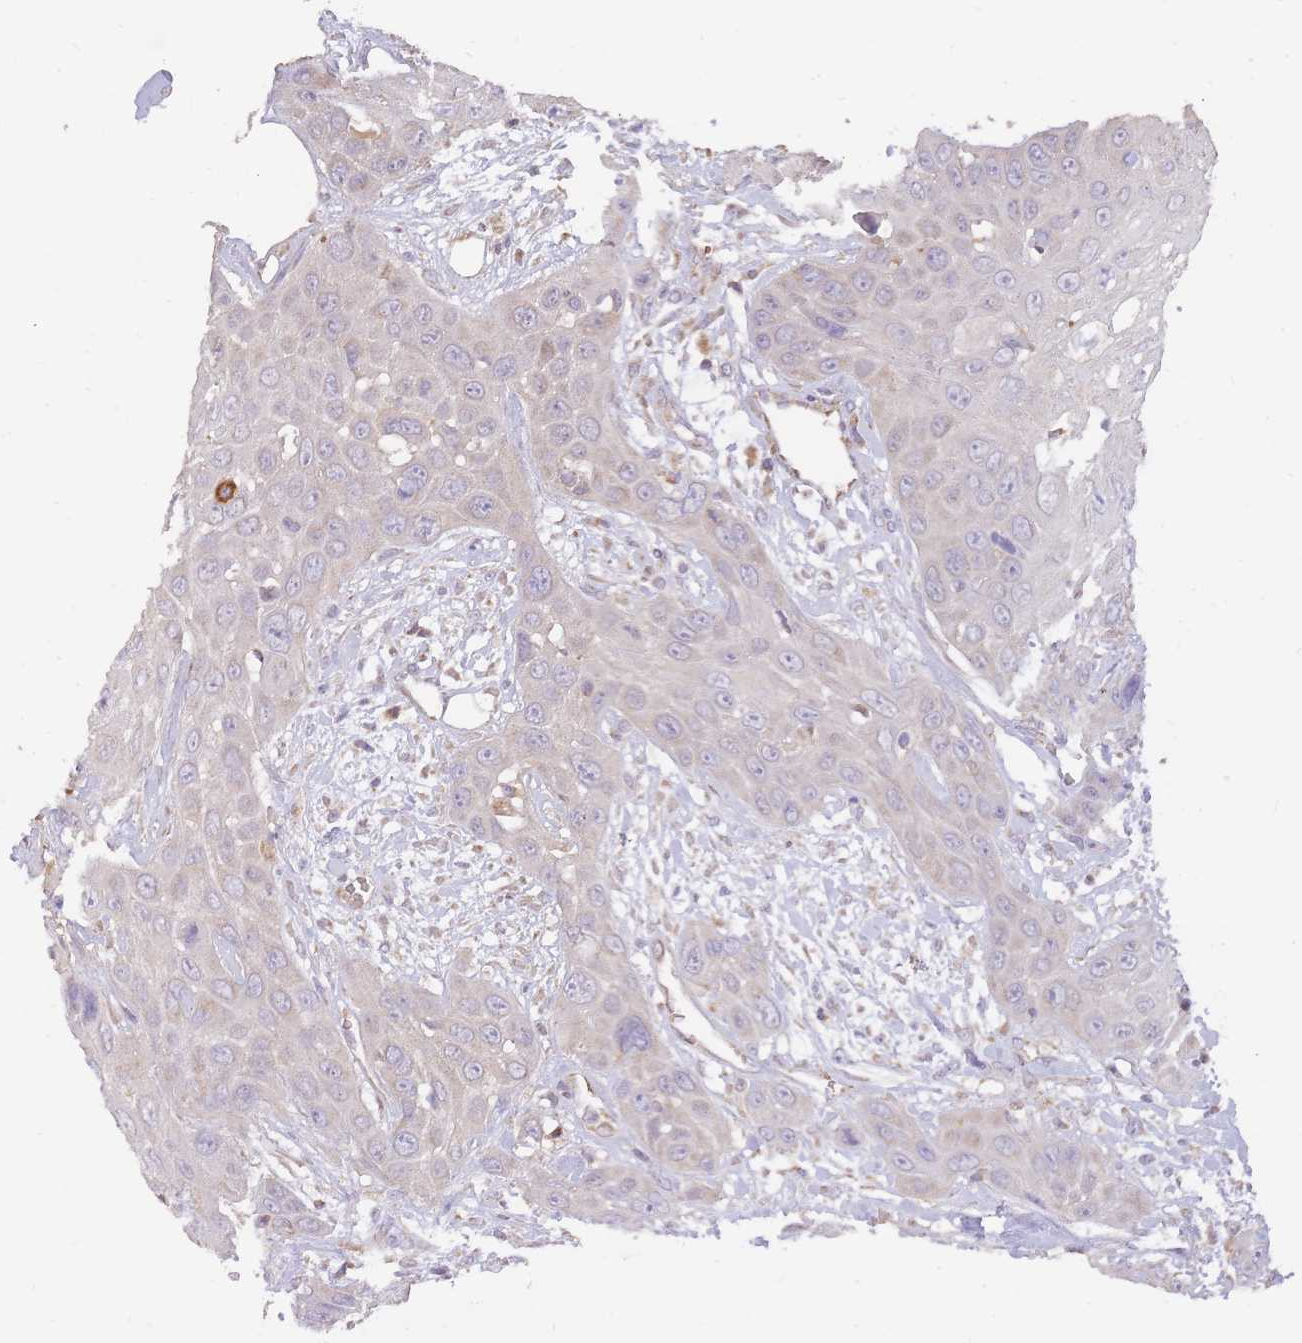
{"staining": {"intensity": "weak", "quantity": ">75%", "location": "cytoplasmic/membranous"}, "tissue": "head and neck cancer", "cell_type": "Tumor cells", "image_type": "cancer", "snomed": [{"axis": "morphology", "description": "Squamous cell carcinoma, NOS"}, {"axis": "topography", "description": "Head-Neck"}], "caption": "The micrograph shows staining of head and neck cancer, revealing weak cytoplasmic/membranous protein expression (brown color) within tumor cells.", "gene": "PREP", "patient": {"sex": "male", "age": 81}}